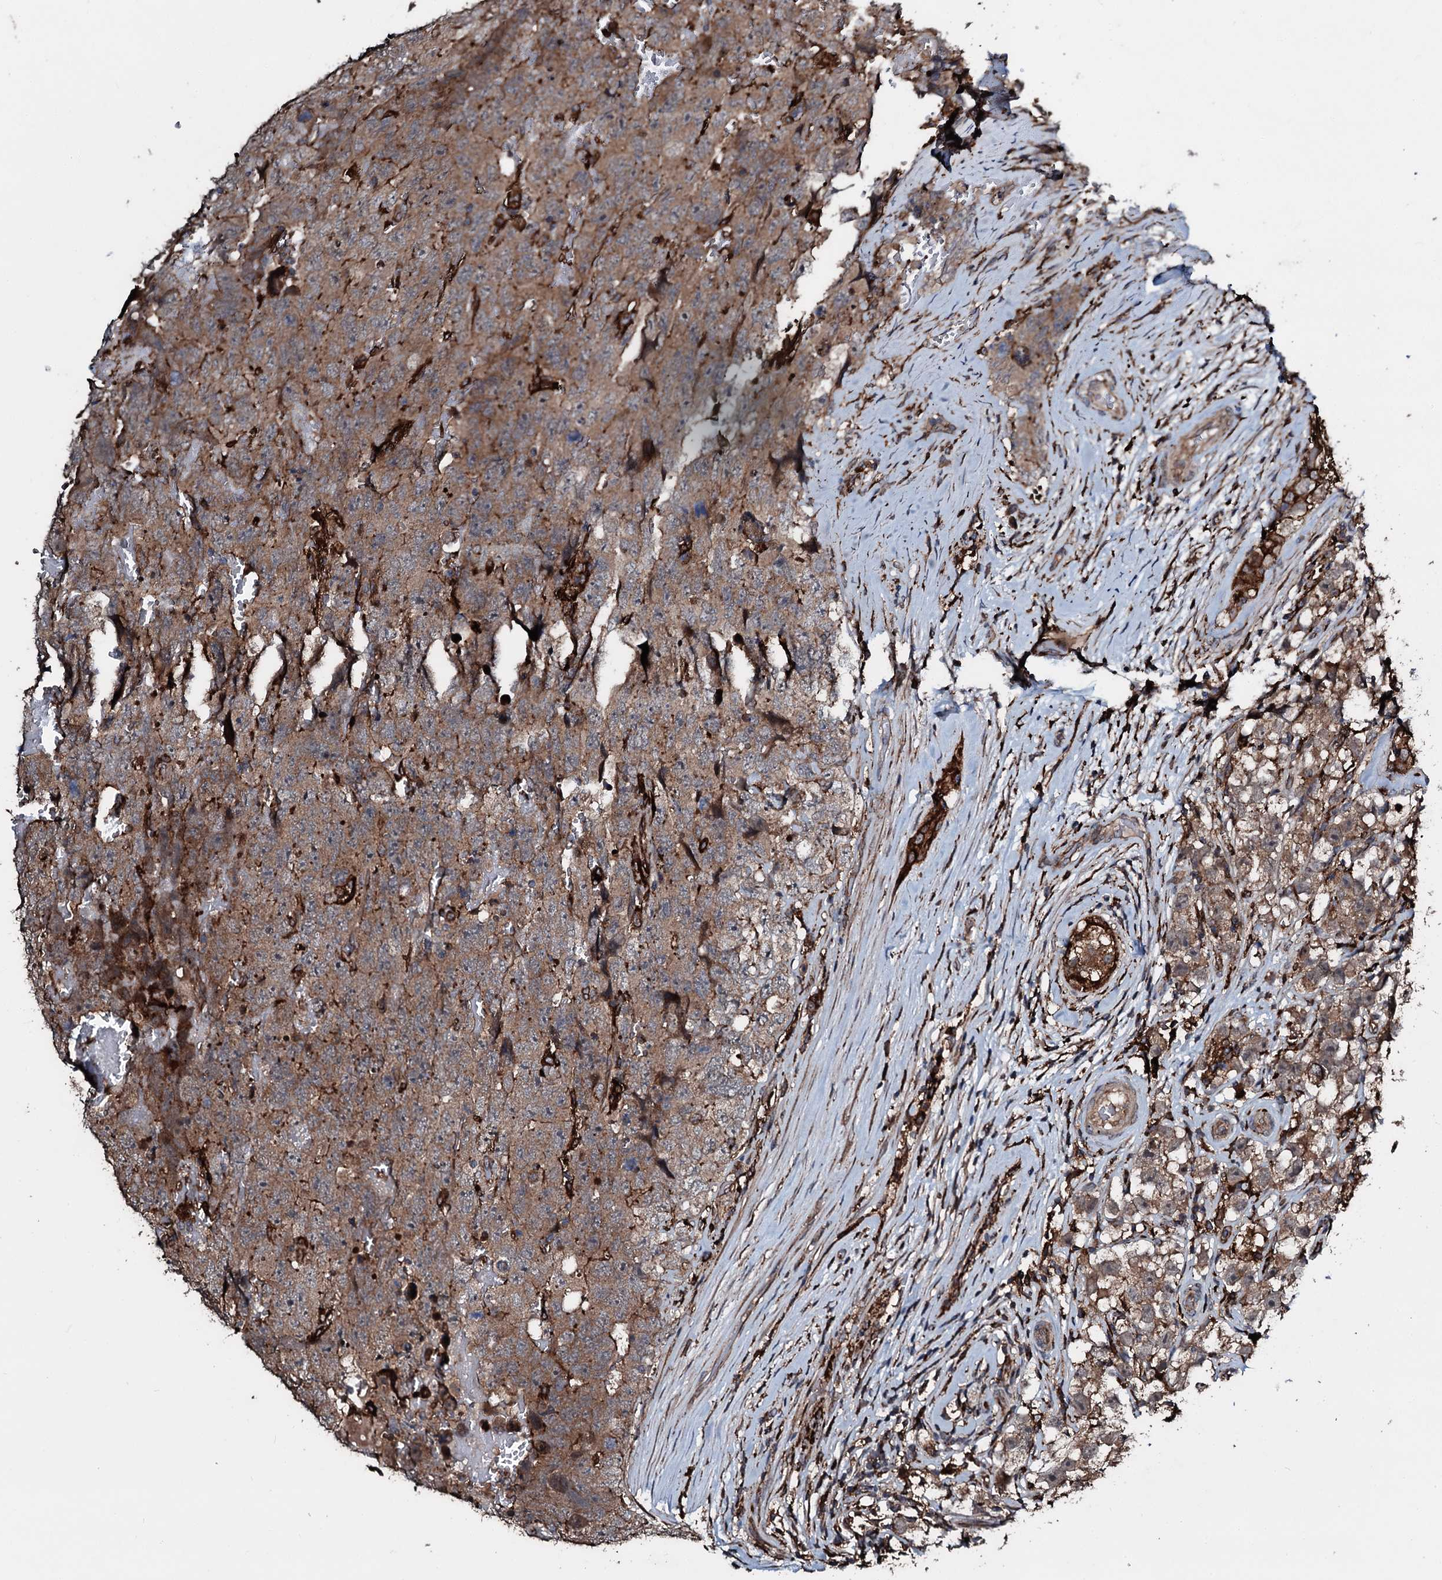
{"staining": {"intensity": "moderate", "quantity": ">75%", "location": "cytoplasmic/membranous"}, "tissue": "testis cancer", "cell_type": "Tumor cells", "image_type": "cancer", "snomed": [{"axis": "morphology", "description": "Carcinoma, Embryonal, NOS"}, {"axis": "topography", "description": "Testis"}], "caption": "Testis cancer (embryonal carcinoma) stained with a brown dye reveals moderate cytoplasmic/membranous positive positivity in about >75% of tumor cells.", "gene": "TPGS2", "patient": {"sex": "male", "age": 45}}